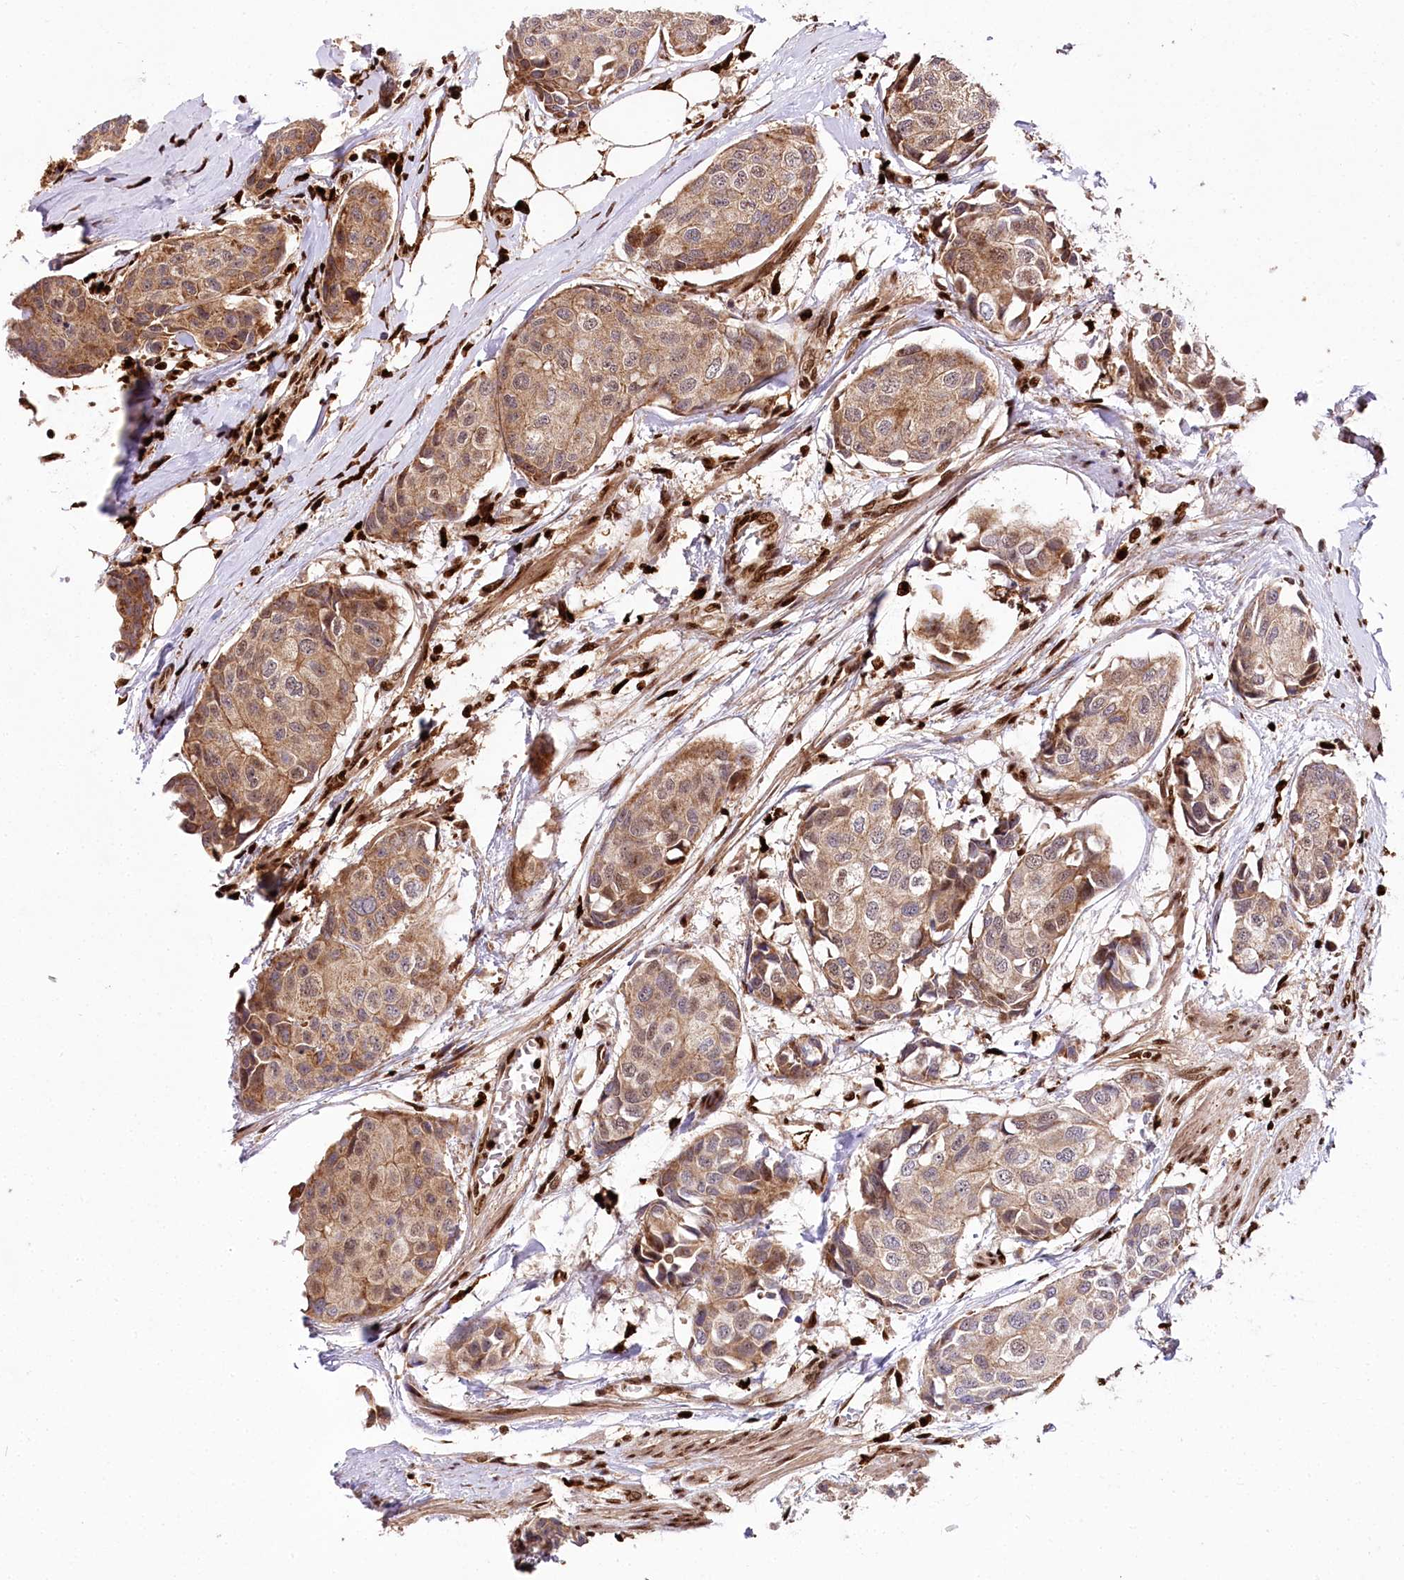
{"staining": {"intensity": "moderate", "quantity": ">75%", "location": "cytoplasmic/membranous"}, "tissue": "breast cancer", "cell_type": "Tumor cells", "image_type": "cancer", "snomed": [{"axis": "morphology", "description": "Duct carcinoma"}, {"axis": "topography", "description": "Breast"}], "caption": "The micrograph shows immunohistochemical staining of breast cancer. There is moderate cytoplasmic/membranous staining is appreciated in about >75% of tumor cells.", "gene": "FIGN", "patient": {"sex": "female", "age": 80}}